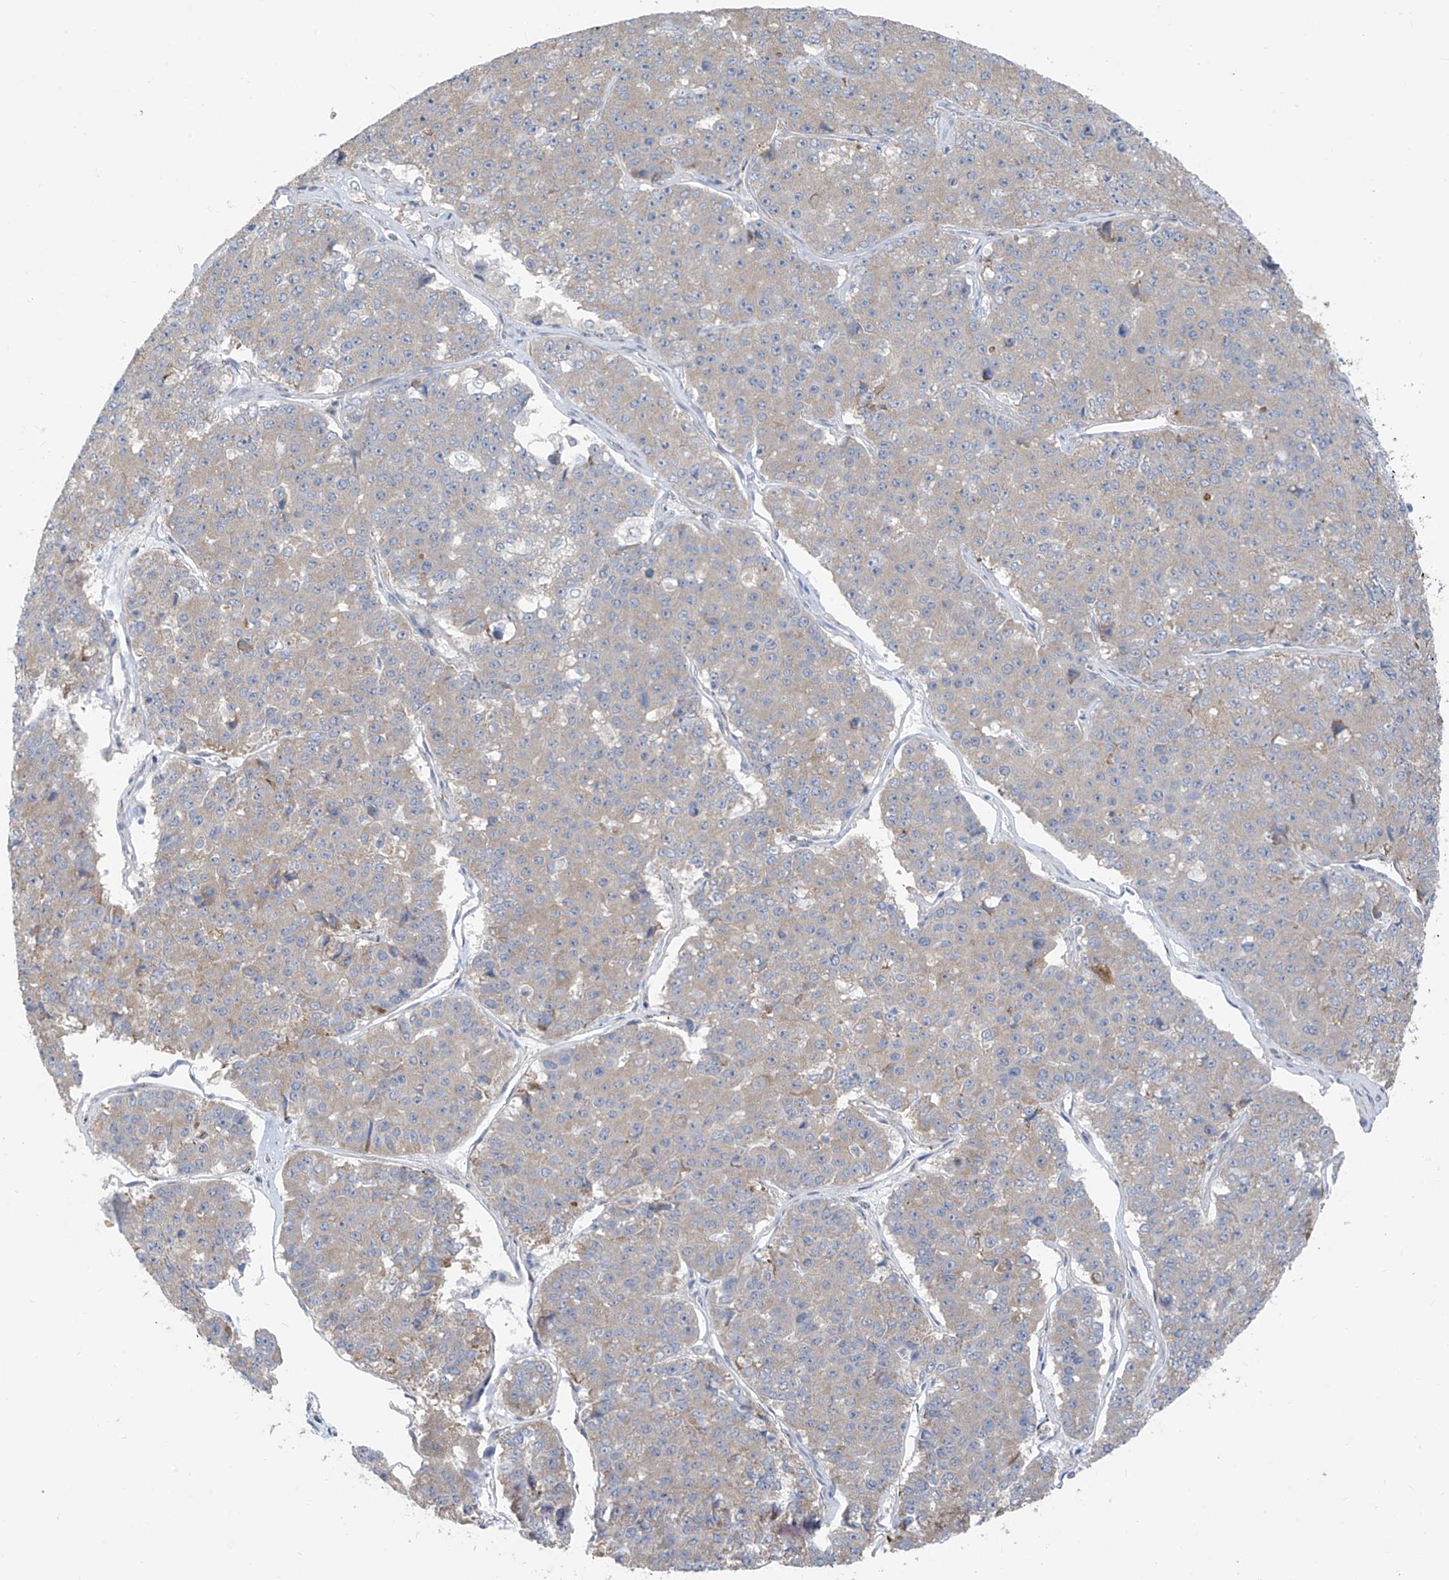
{"staining": {"intensity": "weak", "quantity": "25%-75%", "location": "cytoplasmic/membranous"}, "tissue": "pancreatic cancer", "cell_type": "Tumor cells", "image_type": "cancer", "snomed": [{"axis": "morphology", "description": "Adenocarcinoma, NOS"}, {"axis": "topography", "description": "Pancreas"}], "caption": "Pancreatic adenocarcinoma stained for a protein (brown) exhibits weak cytoplasmic/membranous positive positivity in about 25%-75% of tumor cells.", "gene": "RPL4", "patient": {"sex": "male", "age": 50}}